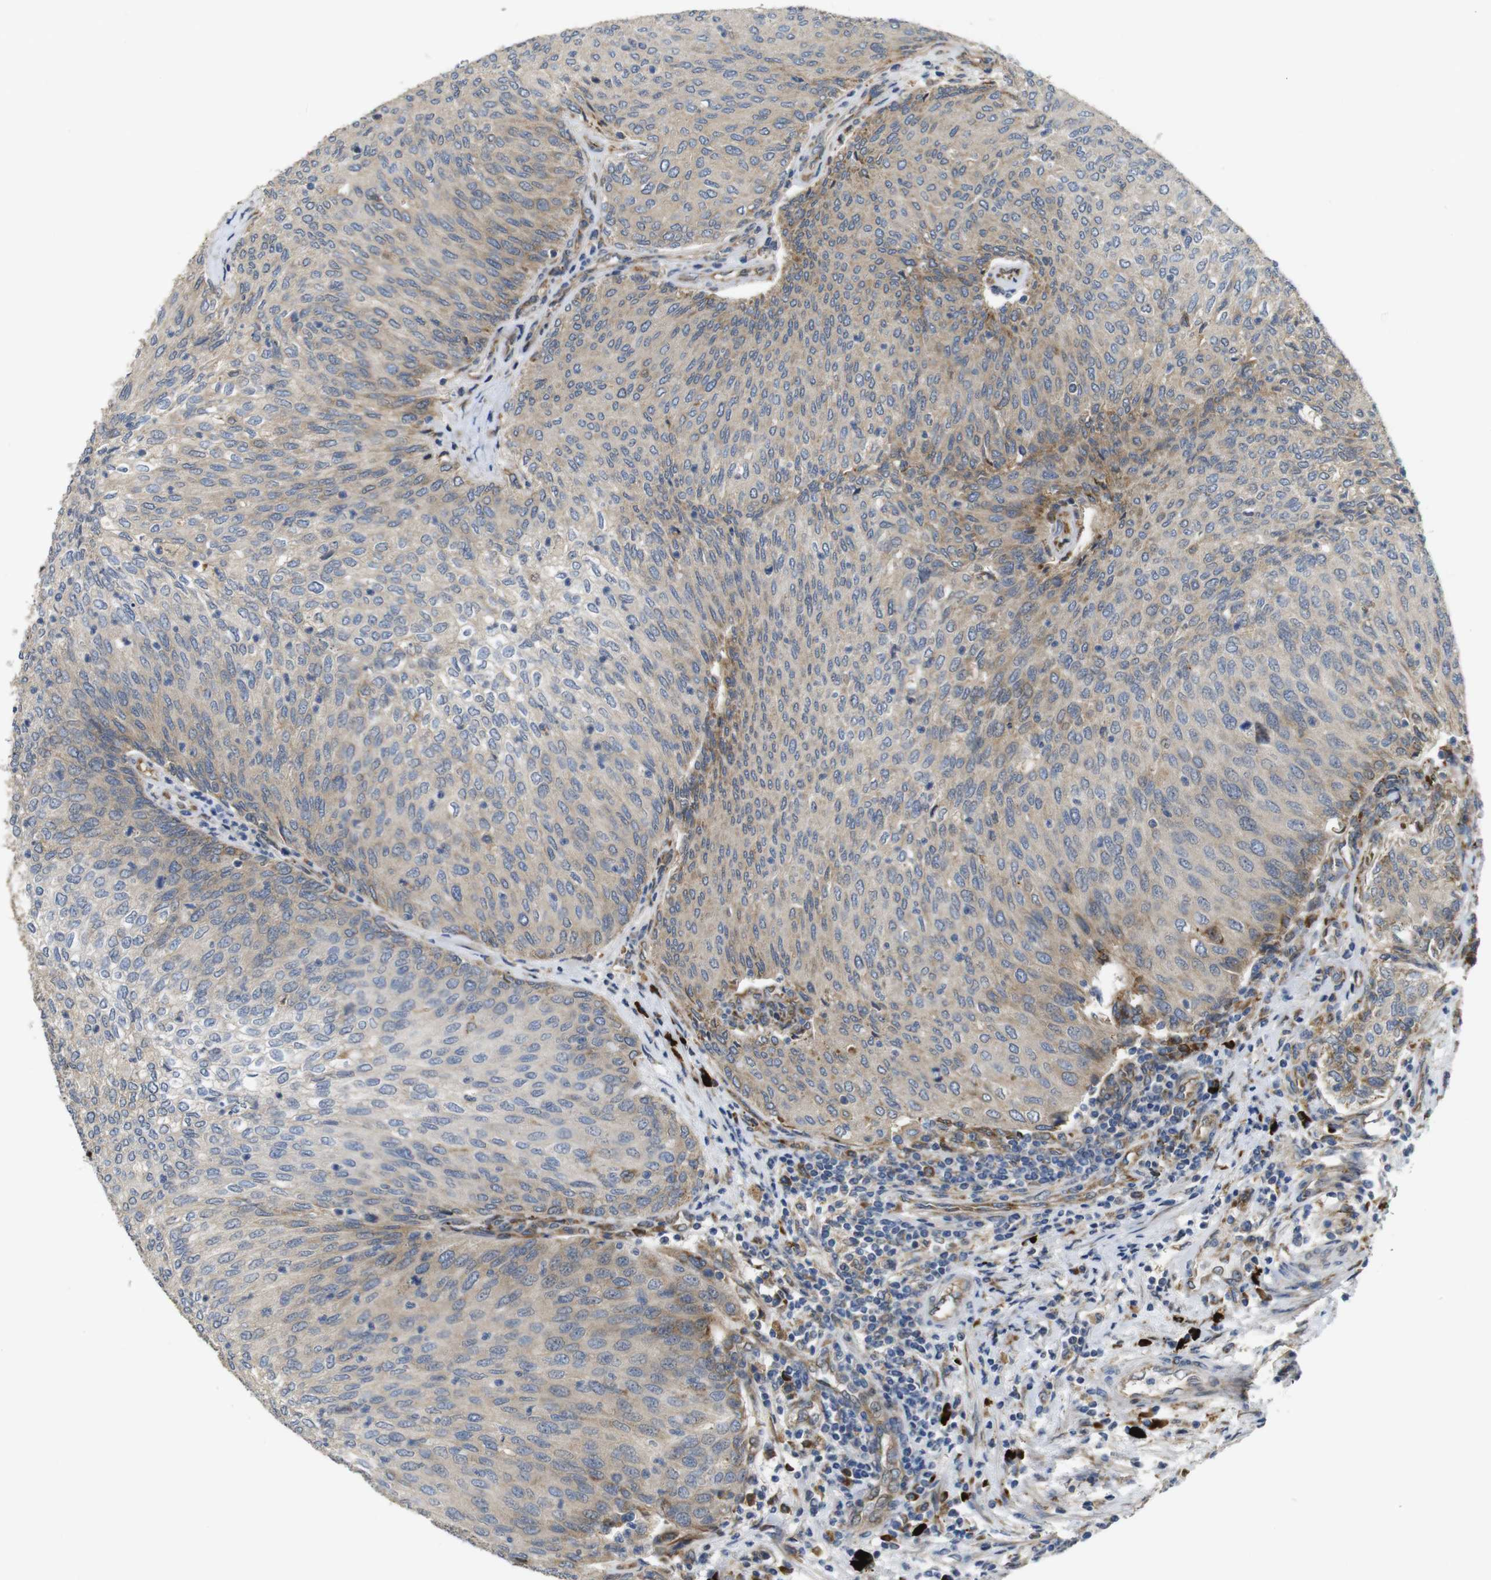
{"staining": {"intensity": "weak", "quantity": "25%-75%", "location": "cytoplasmic/membranous"}, "tissue": "urothelial cancer", "cell_type": "Tumor cells", "image_type": "cancer", "snomed": [{"axis": "morphology", "description": "Urothelial carcinoma, Low grade"}, {"axis": "topography", "description": "Urinary bladder"}], "caption": "Protein expression analysis of human urothelial carcinoma (low-grade) reveals weak cytoplasmic/membranous expression in about 25%-75% of tumor cells.", "gene": "UBE2G2", "patient": {"sex": "female", "age": 79}}